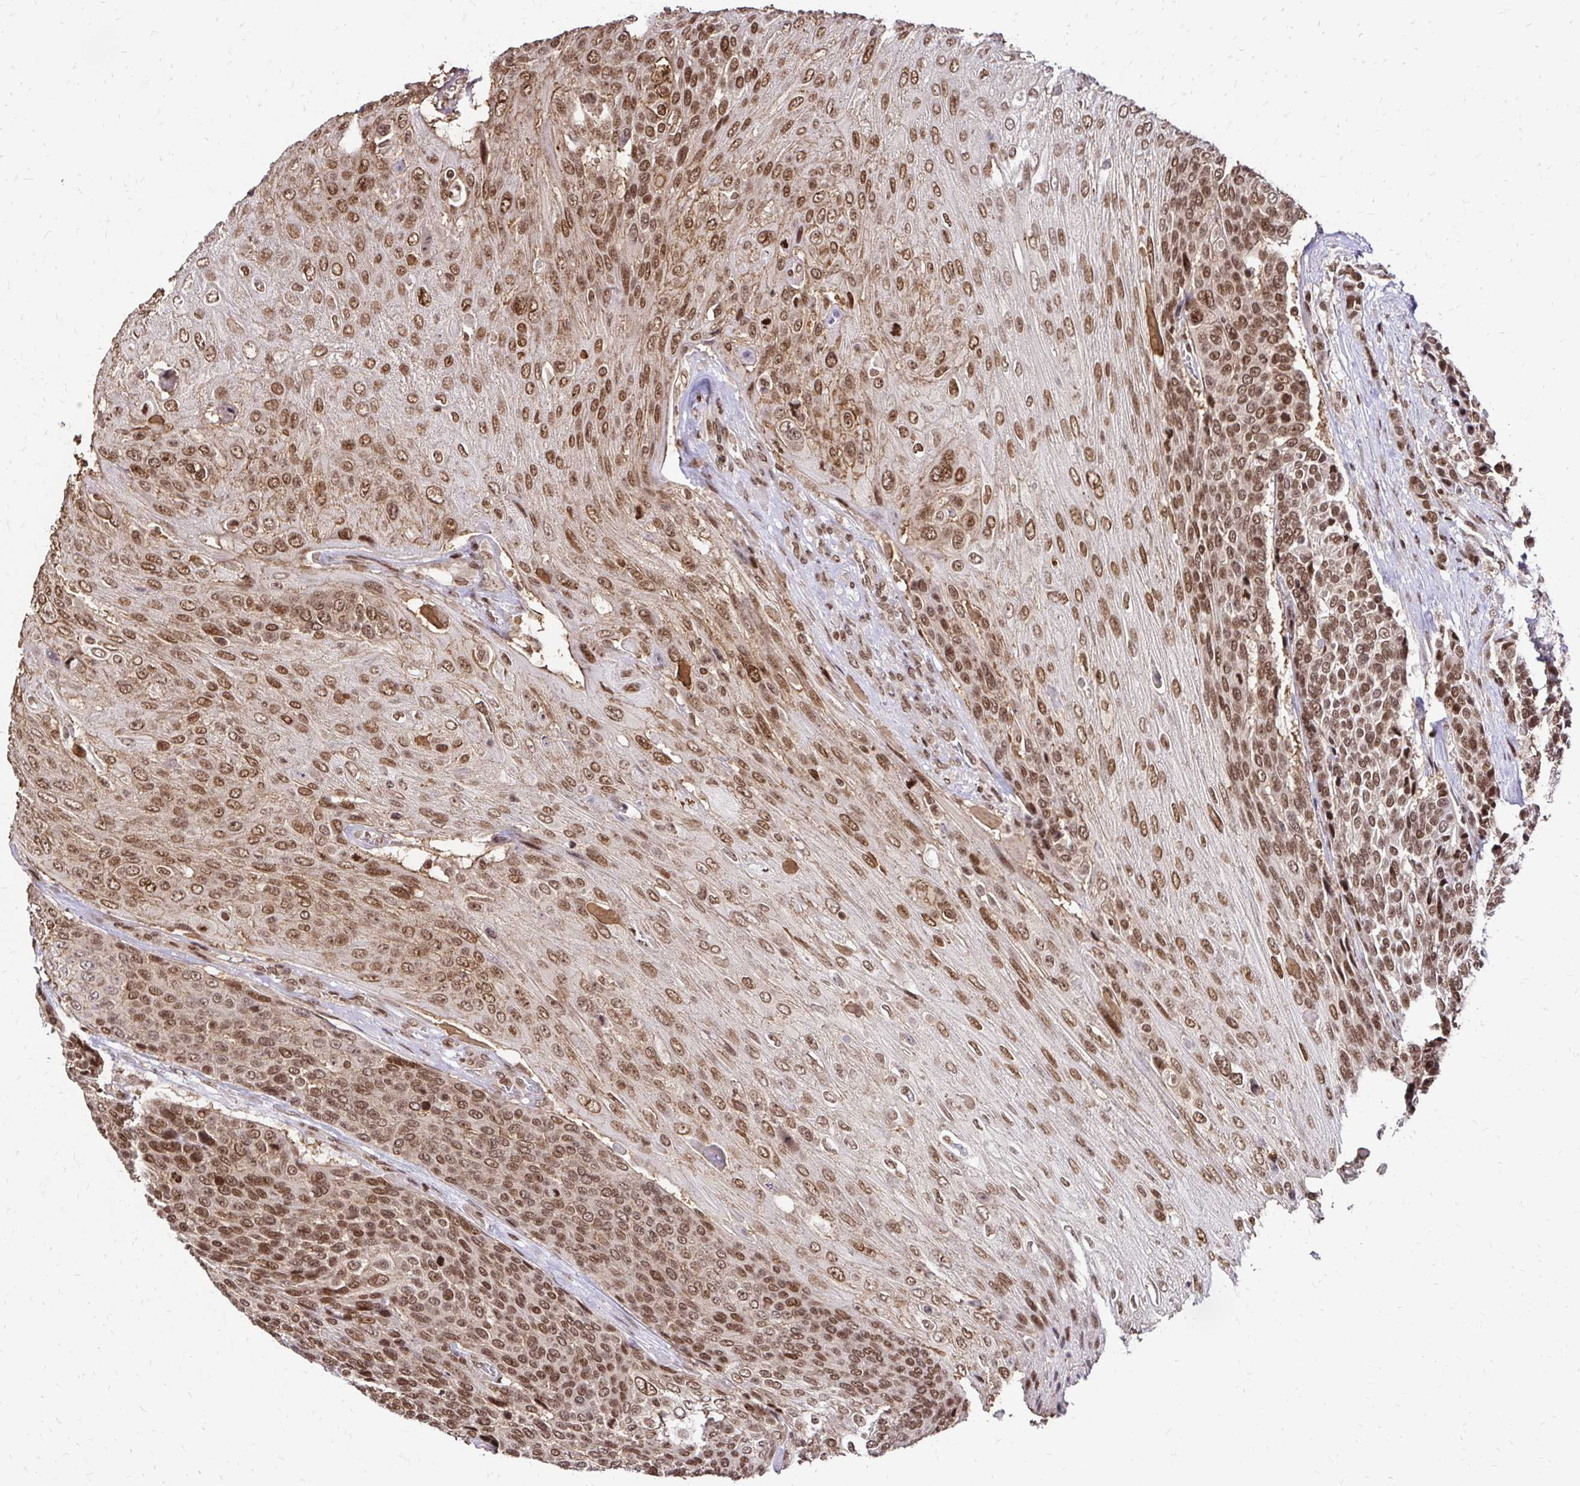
{"staining": {"intensity": "moderate", "quantity": ">75%", "location": "nuclear"}, "tissue": "urothelial cancer", "cell_type": "Tumor cells", "image_type": "cancer", "snomed": [{"axis": "morphology", "description": "Urothelial carcinoma, High grade"}, {"axis": "topography", "description": "Urinary bladder"}], "caption": "IHC (DAB (3,3'-diaminobenzidine)) staining of human urothelial carcinoma (high-grade) shows moderate nuclear protein staining in about >75% of tumor cells.", "gene": "GLYR1", "patient": {"sex": "female", "age": 70}}